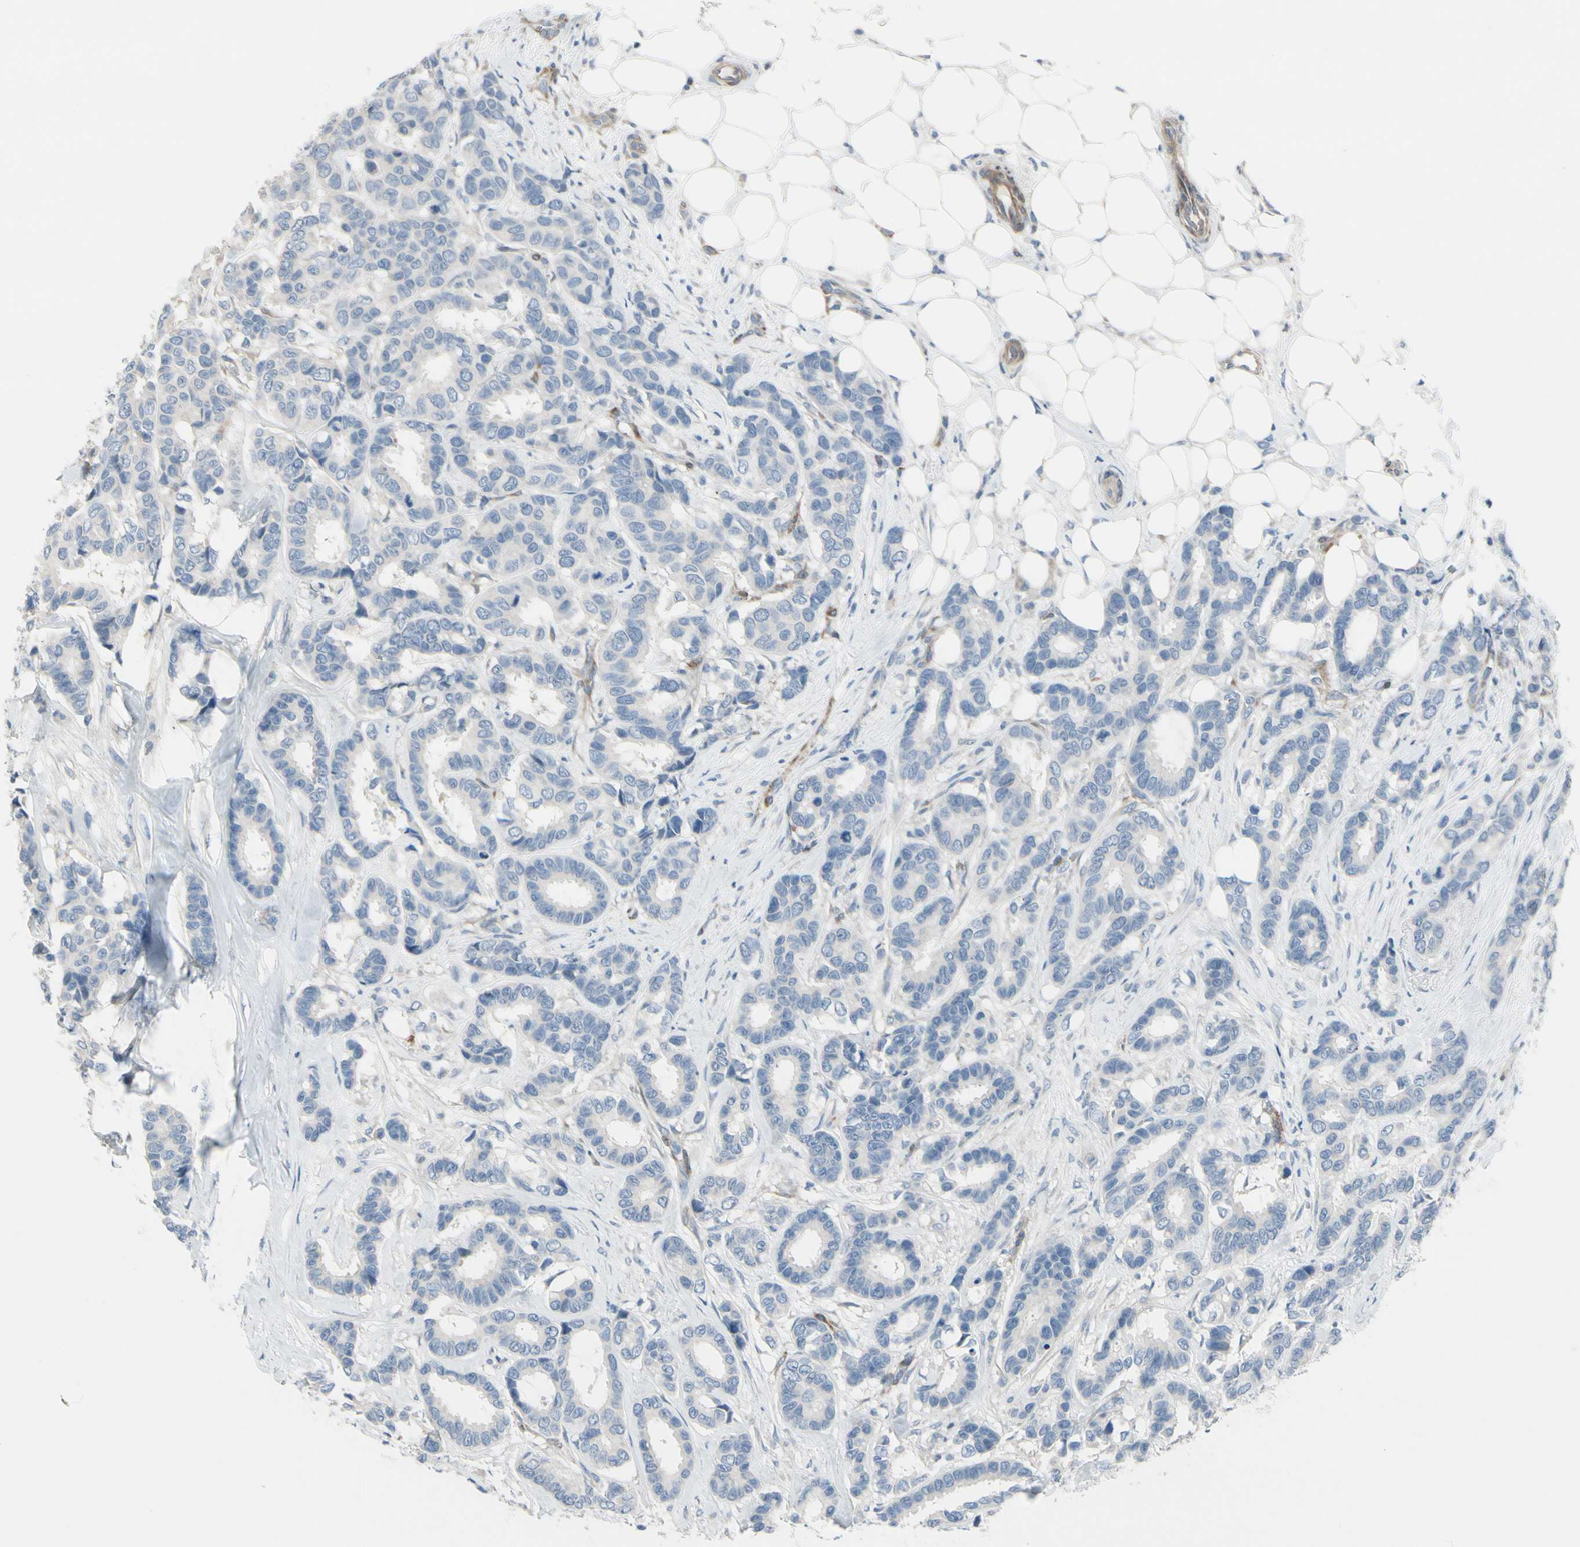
{"staining": {"intensity": "negative", "quantity": "none", "location": "none"}, "tissue": "breast cancer", "cell_type": "Tumor cells", "image_type": "cancer", "snomed": [{"axis": "morphology", "description": "Duct carcinoma"}, {"axis": "topography", "description": "Breast"}], "caption": "Tumor cells are negative for brown protein staining in breast cancer (invasive ductal carcinoma).", "gene": "MAP2", "patient": {"sex": "female", "age": 87}}